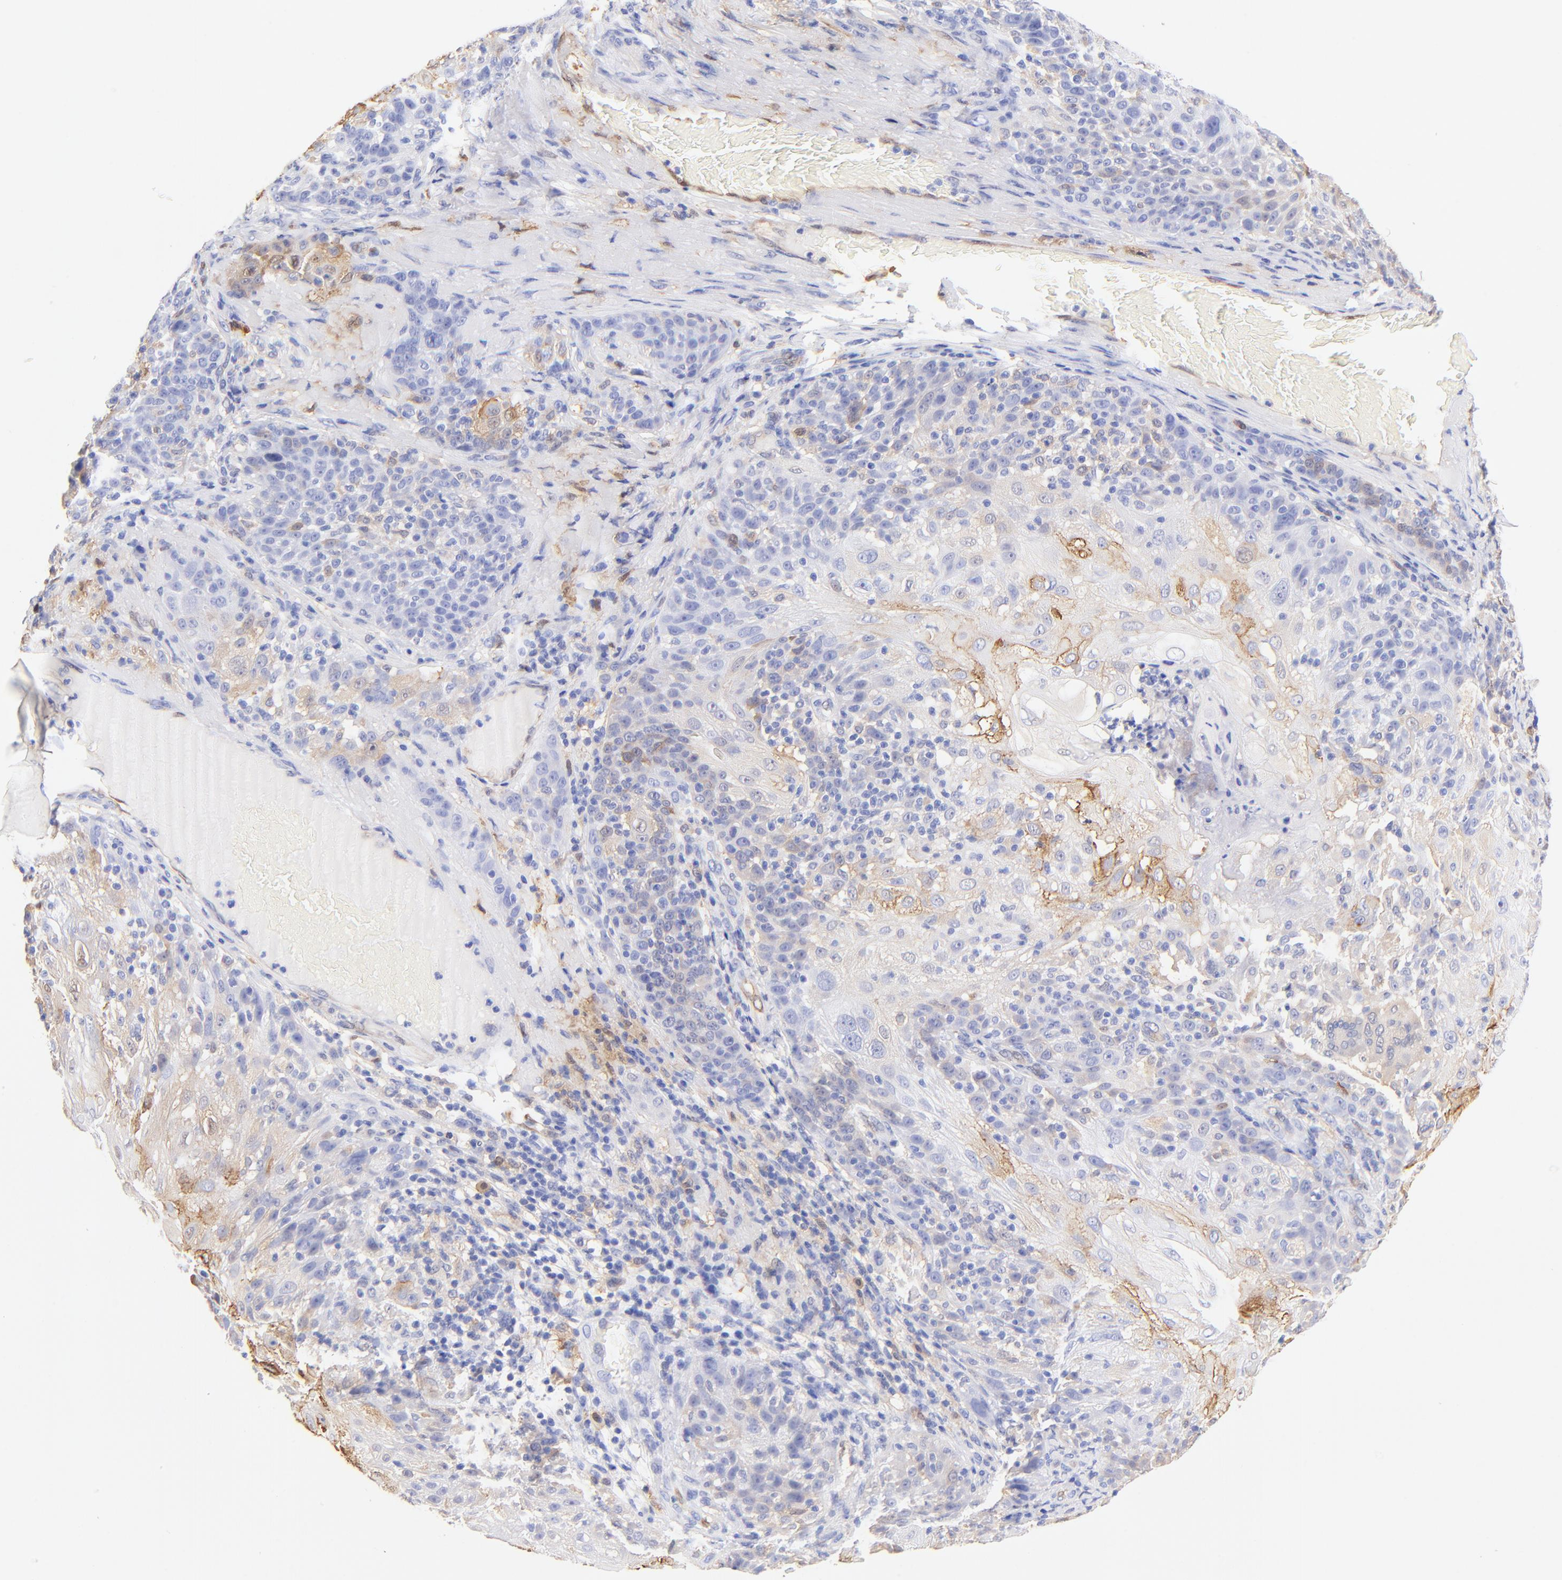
{"staining": {"intensity": "moderate", "quantity": "<25%", "location": "cytoplasmic/membranous"}, "tissue": "skin cancer", "cell_type": "Tumor cells", "image_type": "cancer", "snomed": [{"axis": "morphology", "description": "Normal tissue, NOS"}, {"axis": "morphology", "description": "Squamous cell carcinoma, NOS"}, {"axis": "topography", "description": "Skin"}], "caption": "Immunohistochemical staining of human skin cancer (squamous cell carcinoma) shows low levels of moderate cytoplasmic/membranous positivity in about <25% of tumor cells. (Stains: DAB in brown, nuclei in blue, Microscopy: brightfield microscopy at high magnification).", "gene": "ALDH1A1", "patient": {"sex": "female", "age": 83}}